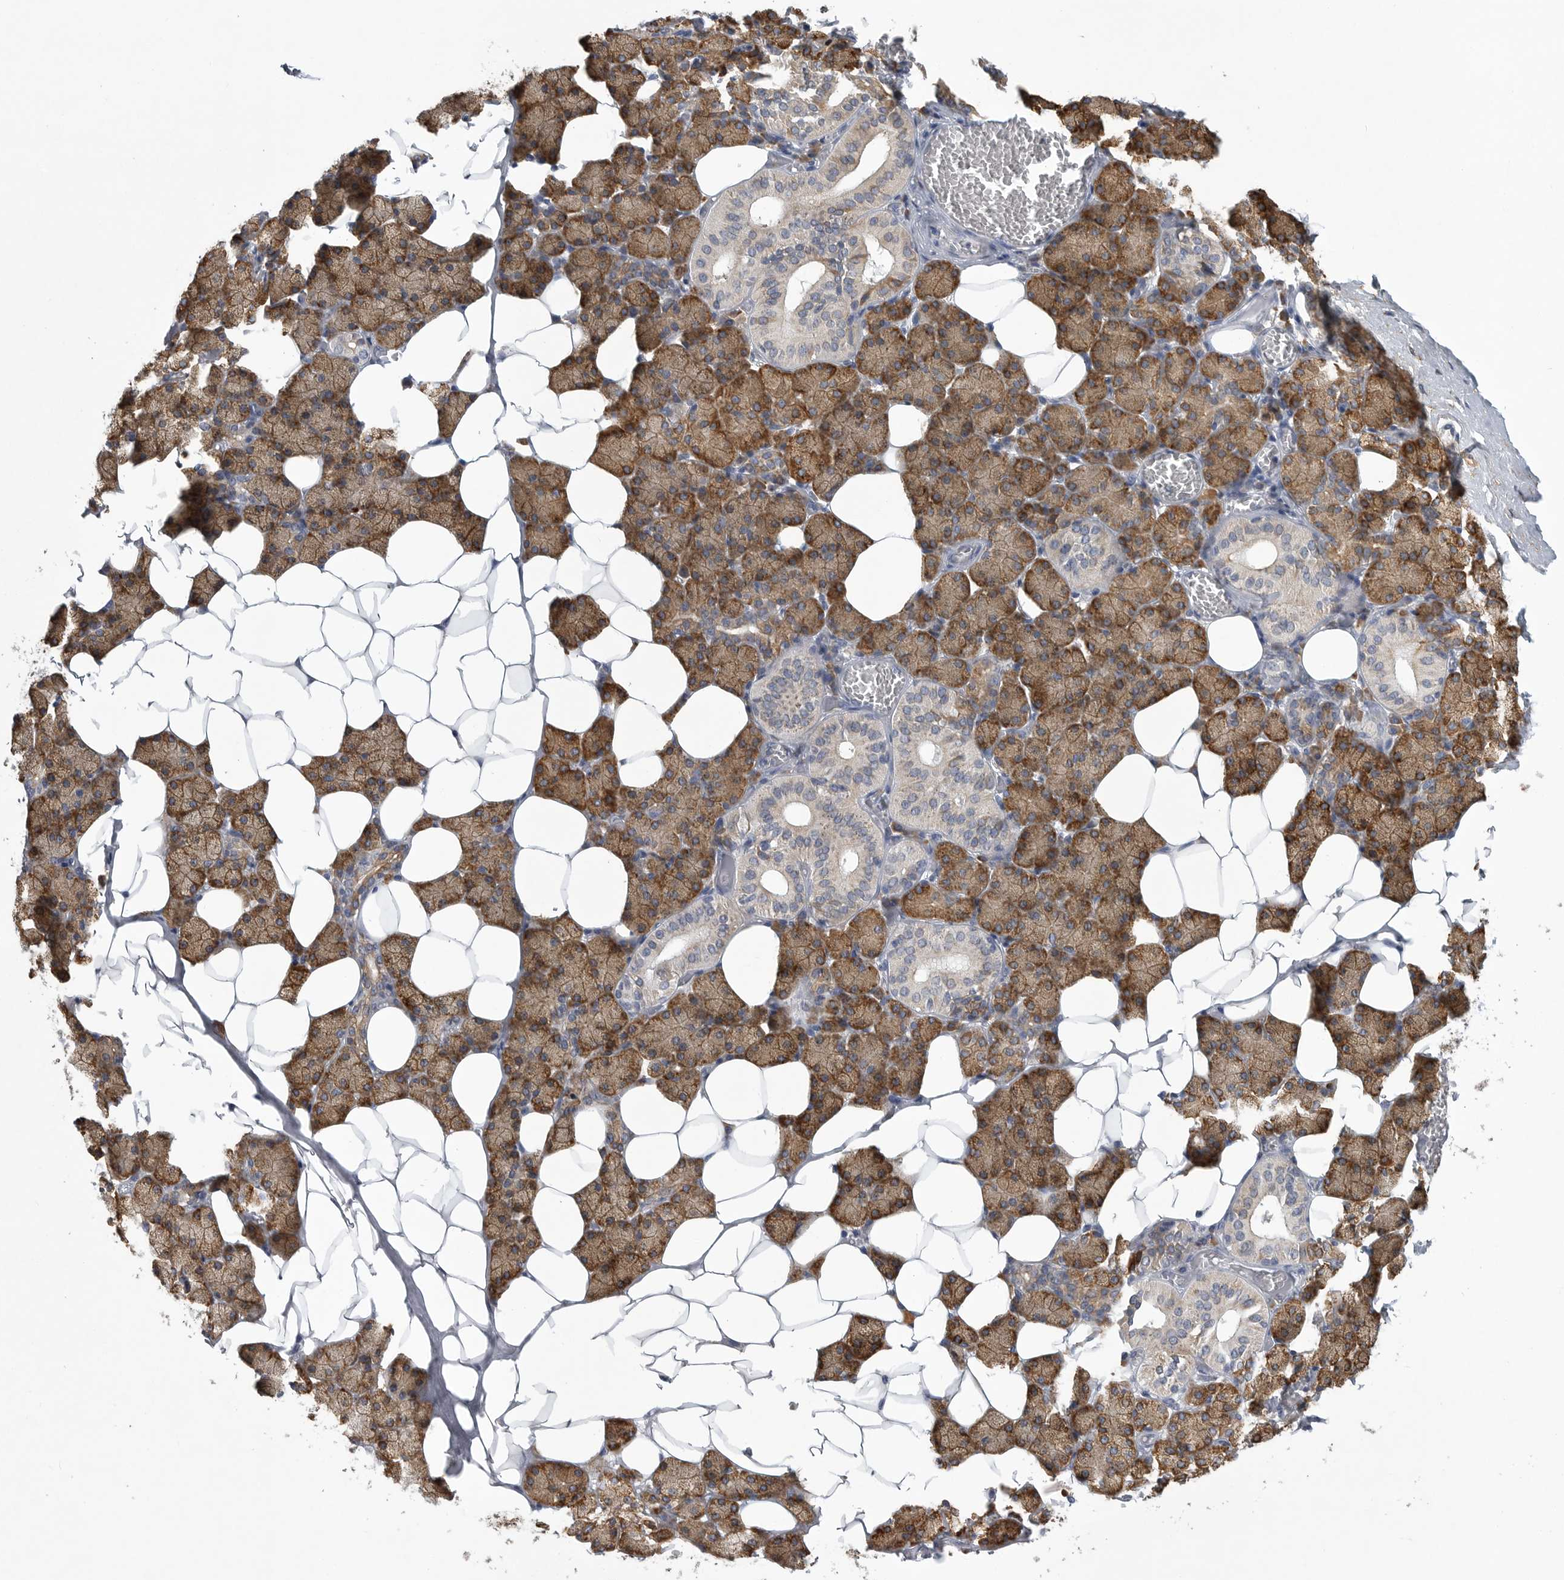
{"staining": {"intensity": "moderate", "quantity": ">75%", "location": "cytoplasmic/membranous"}, "tissue": "salivary gland", "cell_type": "Glandular cells", "image_type": "normal", "snomed": [{"axis": "morphology", "description": "Normal tissue, NOS"}, {"axis": "topography", "description": "Salivary gland"}], "caption": "Human salivary gland stained with a brown dye exhibits moderate cytoplasmic/membranous positive positivity in about >75% of glandular cells.", "gene": "MINPP1", "patient": {"sex": "female", "age": 33}}